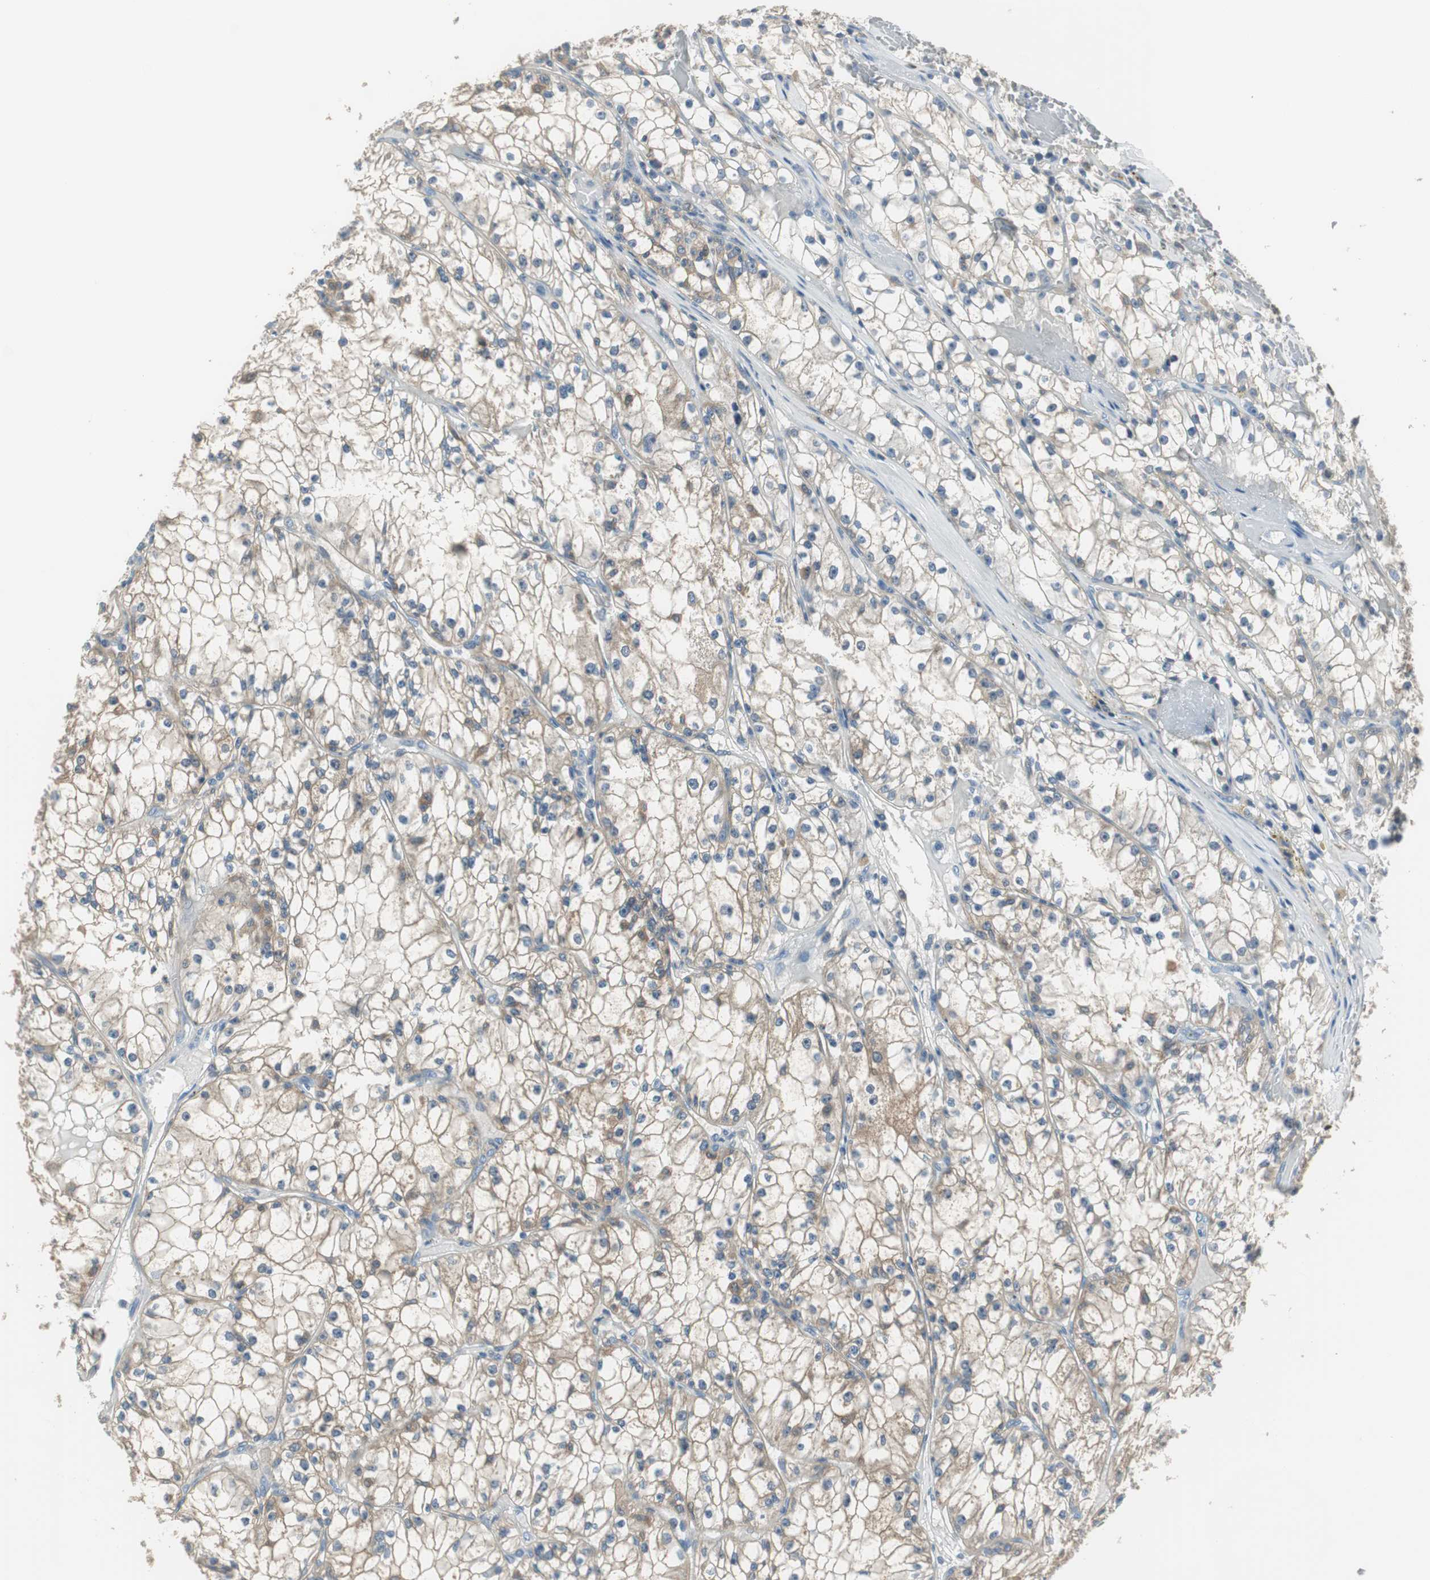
{"staining": {"intensity": "weak", "quantity": "<25%", "location": "cytoplasmic/membranous"}, "tissue": "renal cancer", "cell_type": "Tumor cells", "image_type": "cancer", "snomed": [{"axis": "morphology", "description": "Adenocarcinoma, NOS"}, {"axis": "topography", "description": "Kidney"}], "caption": "Immunohistochemistry of human renal cancer shows no positivity in tumor cells. The staining was performed using DAB to visualize the protein expression in brown, while the nuclei were stained in blue with hematoxylin (Magnification: 20x).", "gene": "MSTO1", "patient": {"sex": "male", "age": 56}}